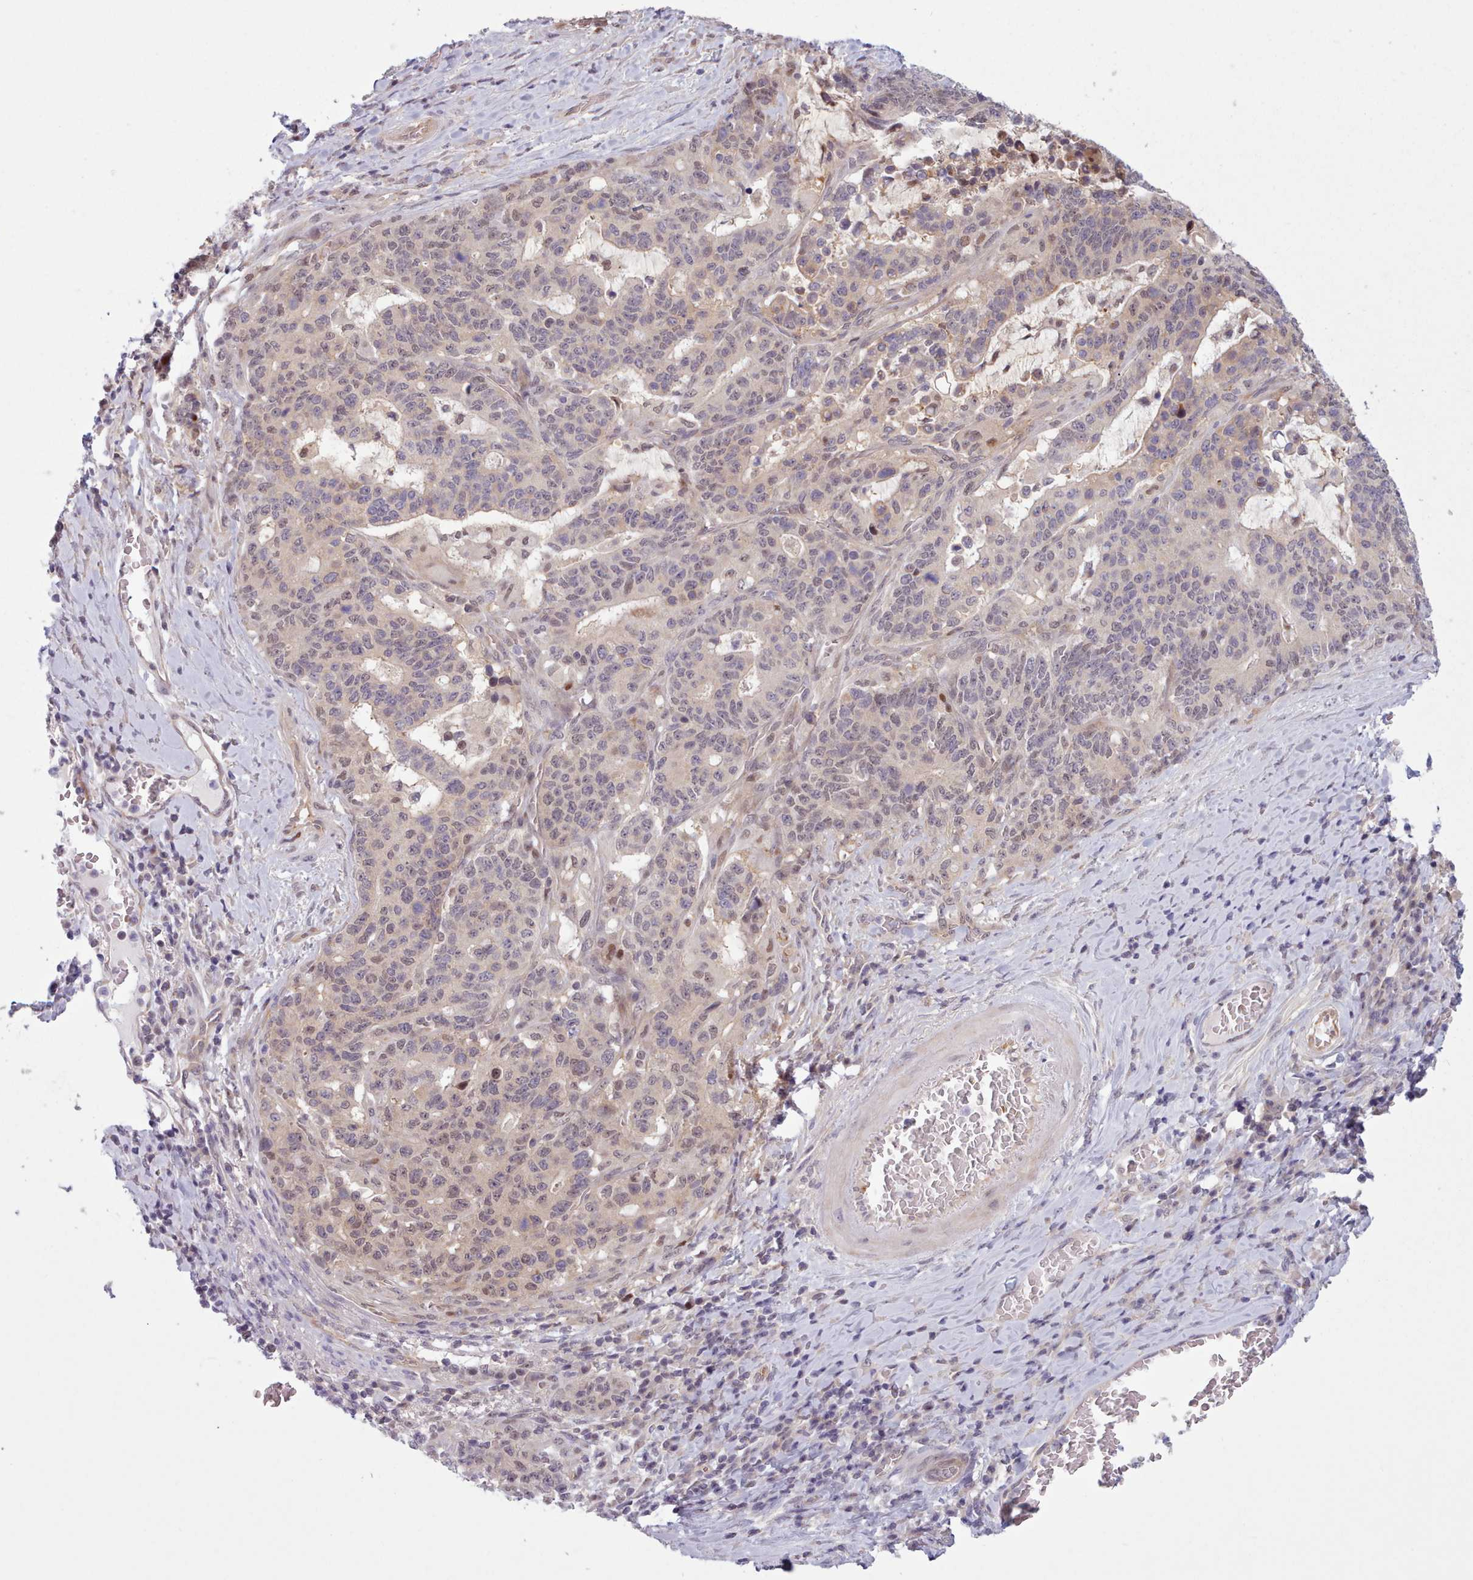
{"staining": {"intensity": "weak", "quantity": "25%-75%", "location": "nuclear"}, "tissue": "stomach cancer", "cell_type": "Tumor cells", "image_type": "cancer", "snomed": [{"axis": "morphology", "description": "Normal tissue, NOS"}, {"axis": "morphology", "description": "Adenocarcinoma, NOS"}, {"axis": "topography", "description": "Stomach"}], "caption": "Immunohistochemistry (IHC) photomicrograph of adenocarcinoma (stomach) stained for a protein (brown), which displays low levels of weak nuclear expression in approximately 25%-75% of tumor cells.", "gene": "KBTBD7", "patient": {"sex": "female", "age": 64}}